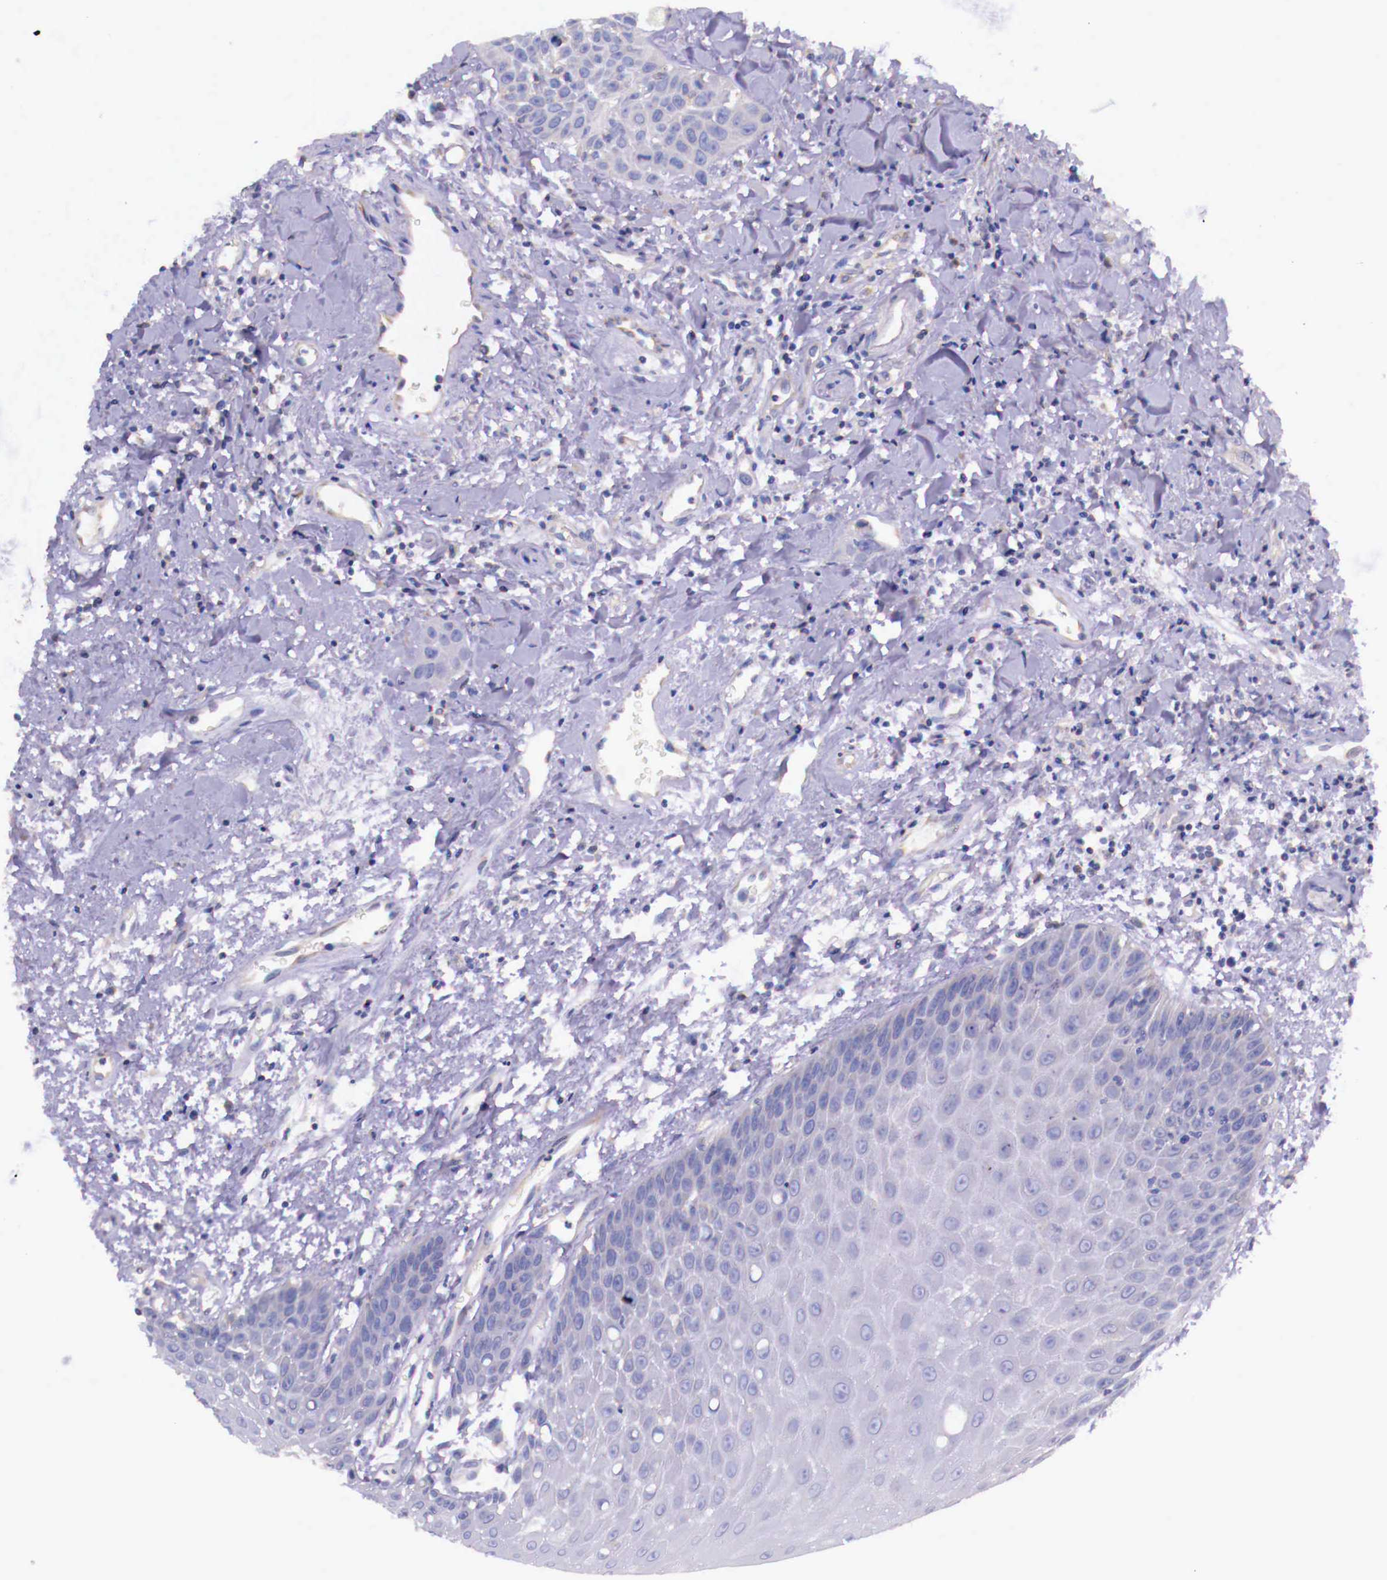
{"staining": {"intensity": "negative", "quantity": "none", "location": "none"}, "tissue": "oral mucosa", "cell_type": "Squamous epithelial cells", "image_type": "normal", "snomed": [{"axis": "morphology", "description": "Normal tissue, NOS"}, {"axis": "topography", "description": "Oral tissue"}], "caption": "Squamous epithelial cells are negative for protein expression in benign human oral mucosa. The staining is performed using DAB (3,3'-diaminobenzidine) brown chromogen with nuclei counter-stained in using hematoxylin.", "gene": "GRIPAP1", "patient": {"sex": "male", "age": 54}}